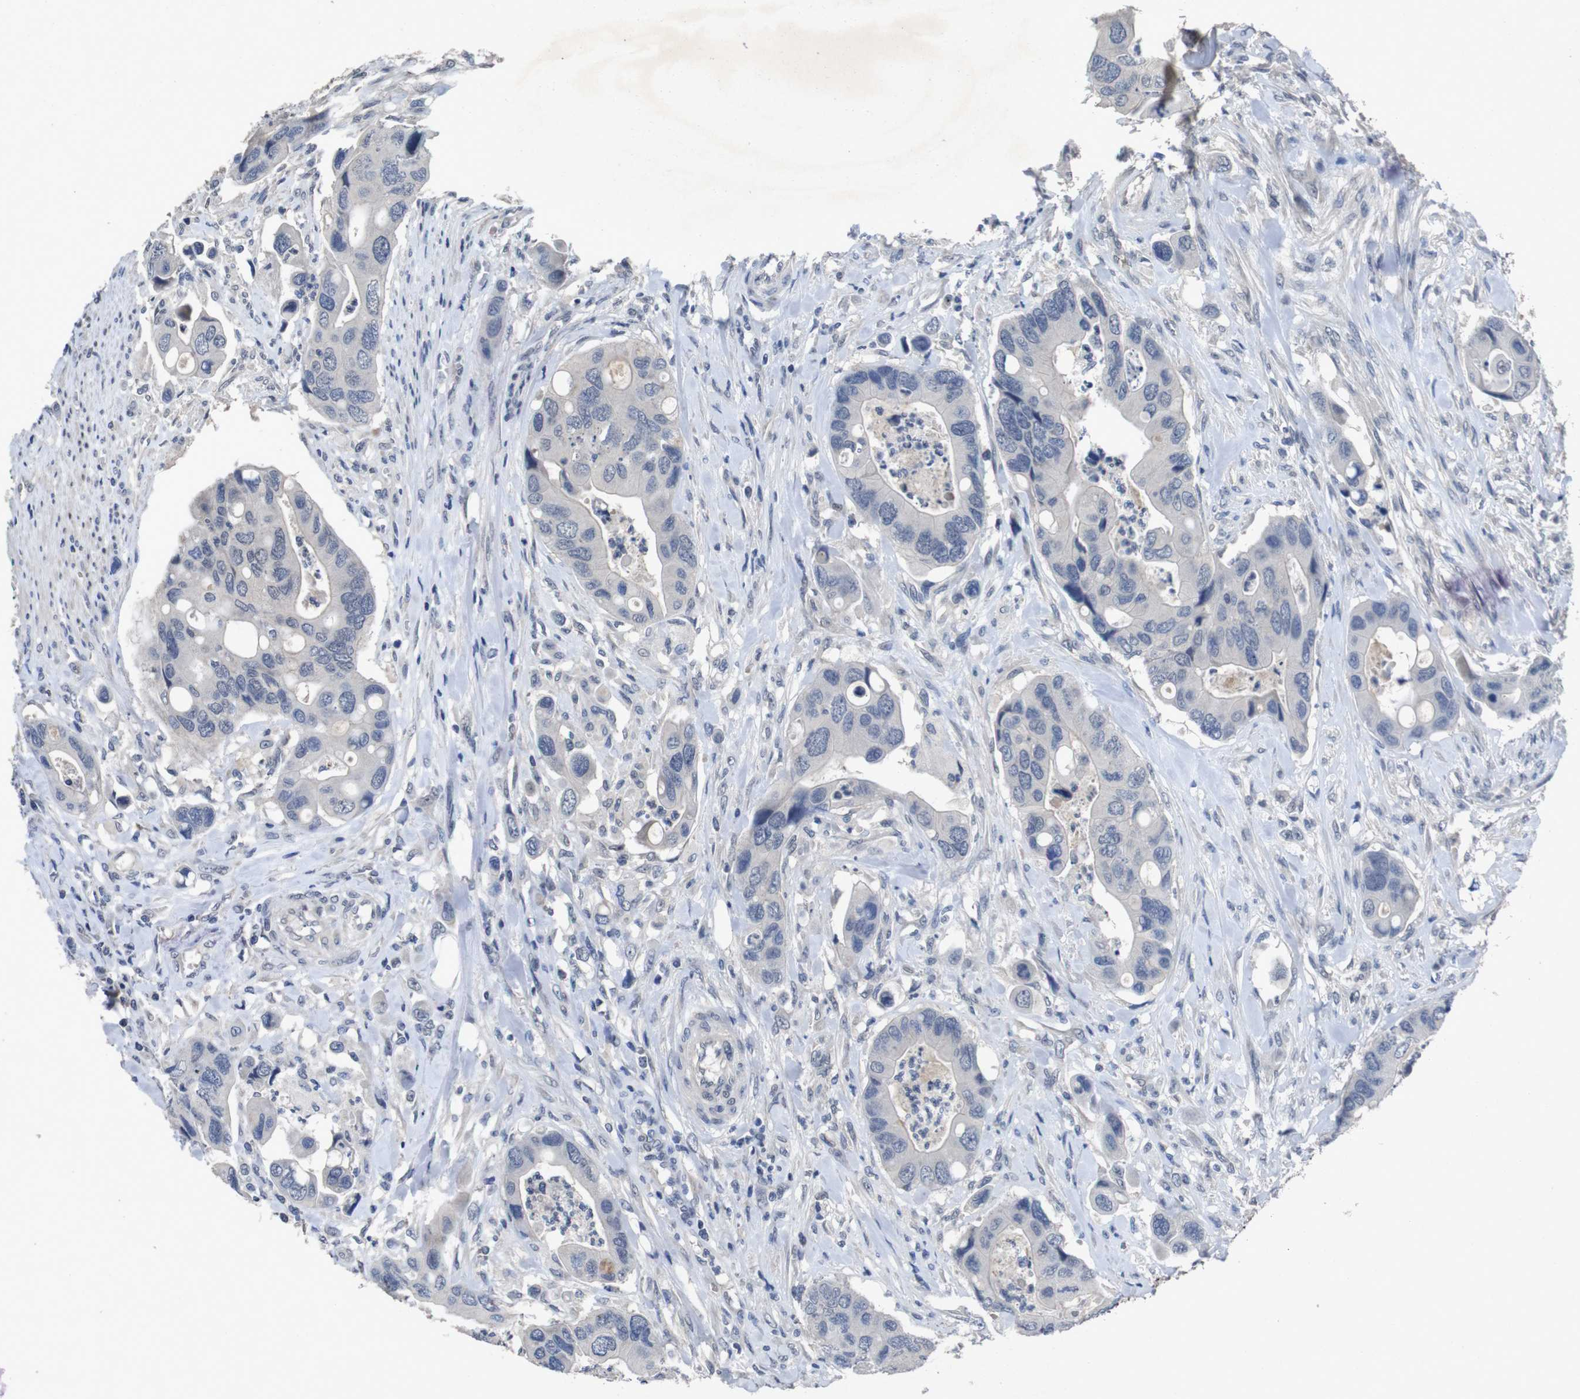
{"staining": {"intensity": "negative", "quantity": "none", "location": "none"}, "tissue": "colorectal cancer", "cell_type": "Tumor cells", "image_type": "cancer", "snomed": [{"axis": "morphology", "description": "Adenocarcinoma, NOS"}, {"axis": "topography", "description": "Rectum"}], "caption": "A high-resolution micrograph shows immunohistochemistry staining of colorectal cancer, which demonstrates no significant positivity in tumor cells. (Stains: DAB immunohistochemistry with hematoxylin counter stain, Microscopy: brightfield microscopy at high magnification).", "gene": "AKT3", "patient": {"sex": "female", "age": 57}}